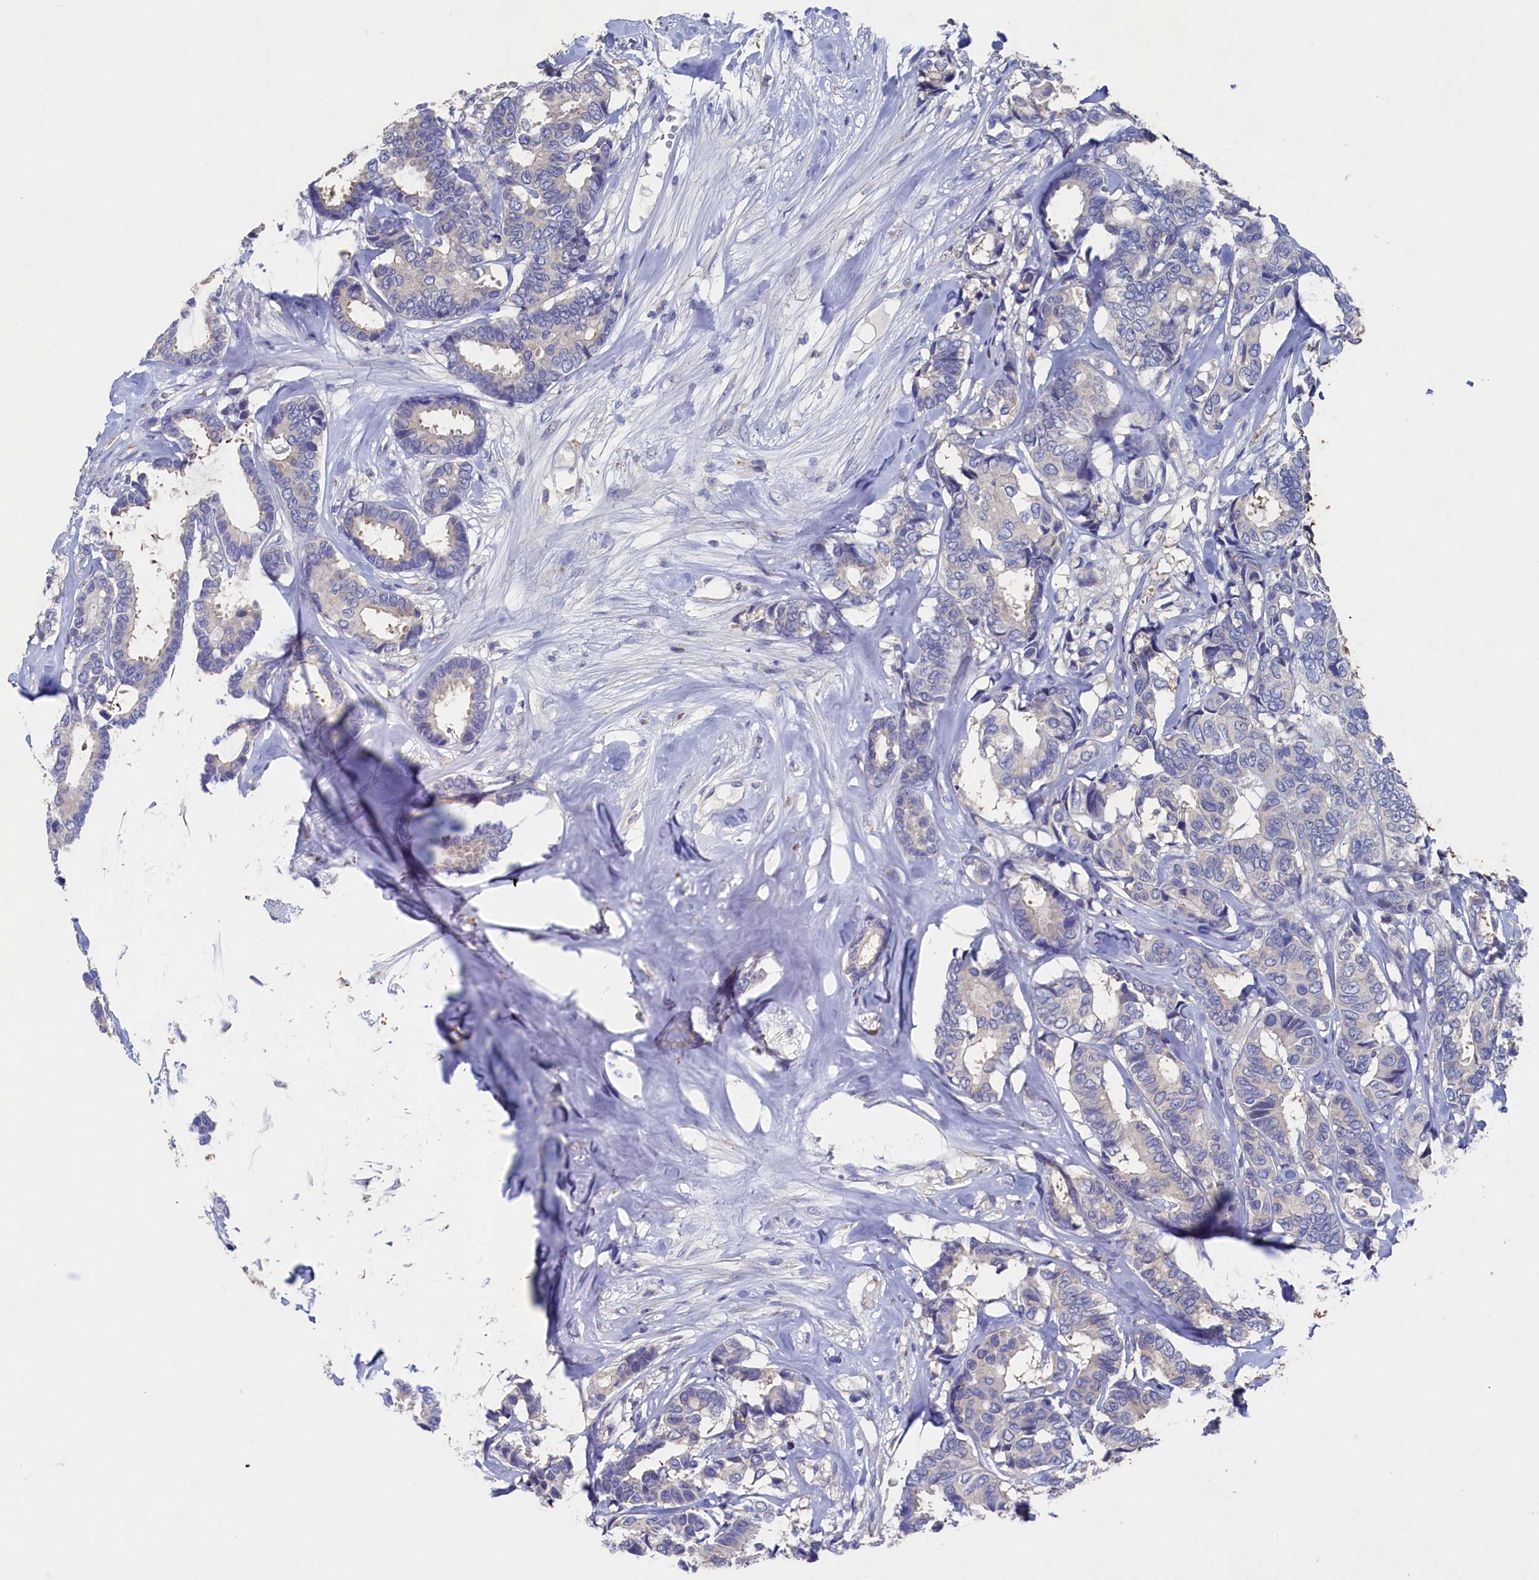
{"staining": {"intensity": "negative", "quantity": "none", "location": "none"}, "tissue": "breast cancer", "cell_type": "Tumor cells", "image_type": "cancer", "snomed": [{"axis": "morphology", "description": "Duct carcinoma"}, {"axis": "topography", "description": "Breast"}], "caption": "This is an immunohistochemistry (IHC) micrograph of breast cancer (infiltrating ductal carcinoma). There is no positivity in tumor cells.", "gene": "CBLIF", "patient": {"sex": "female", "age": 87}}